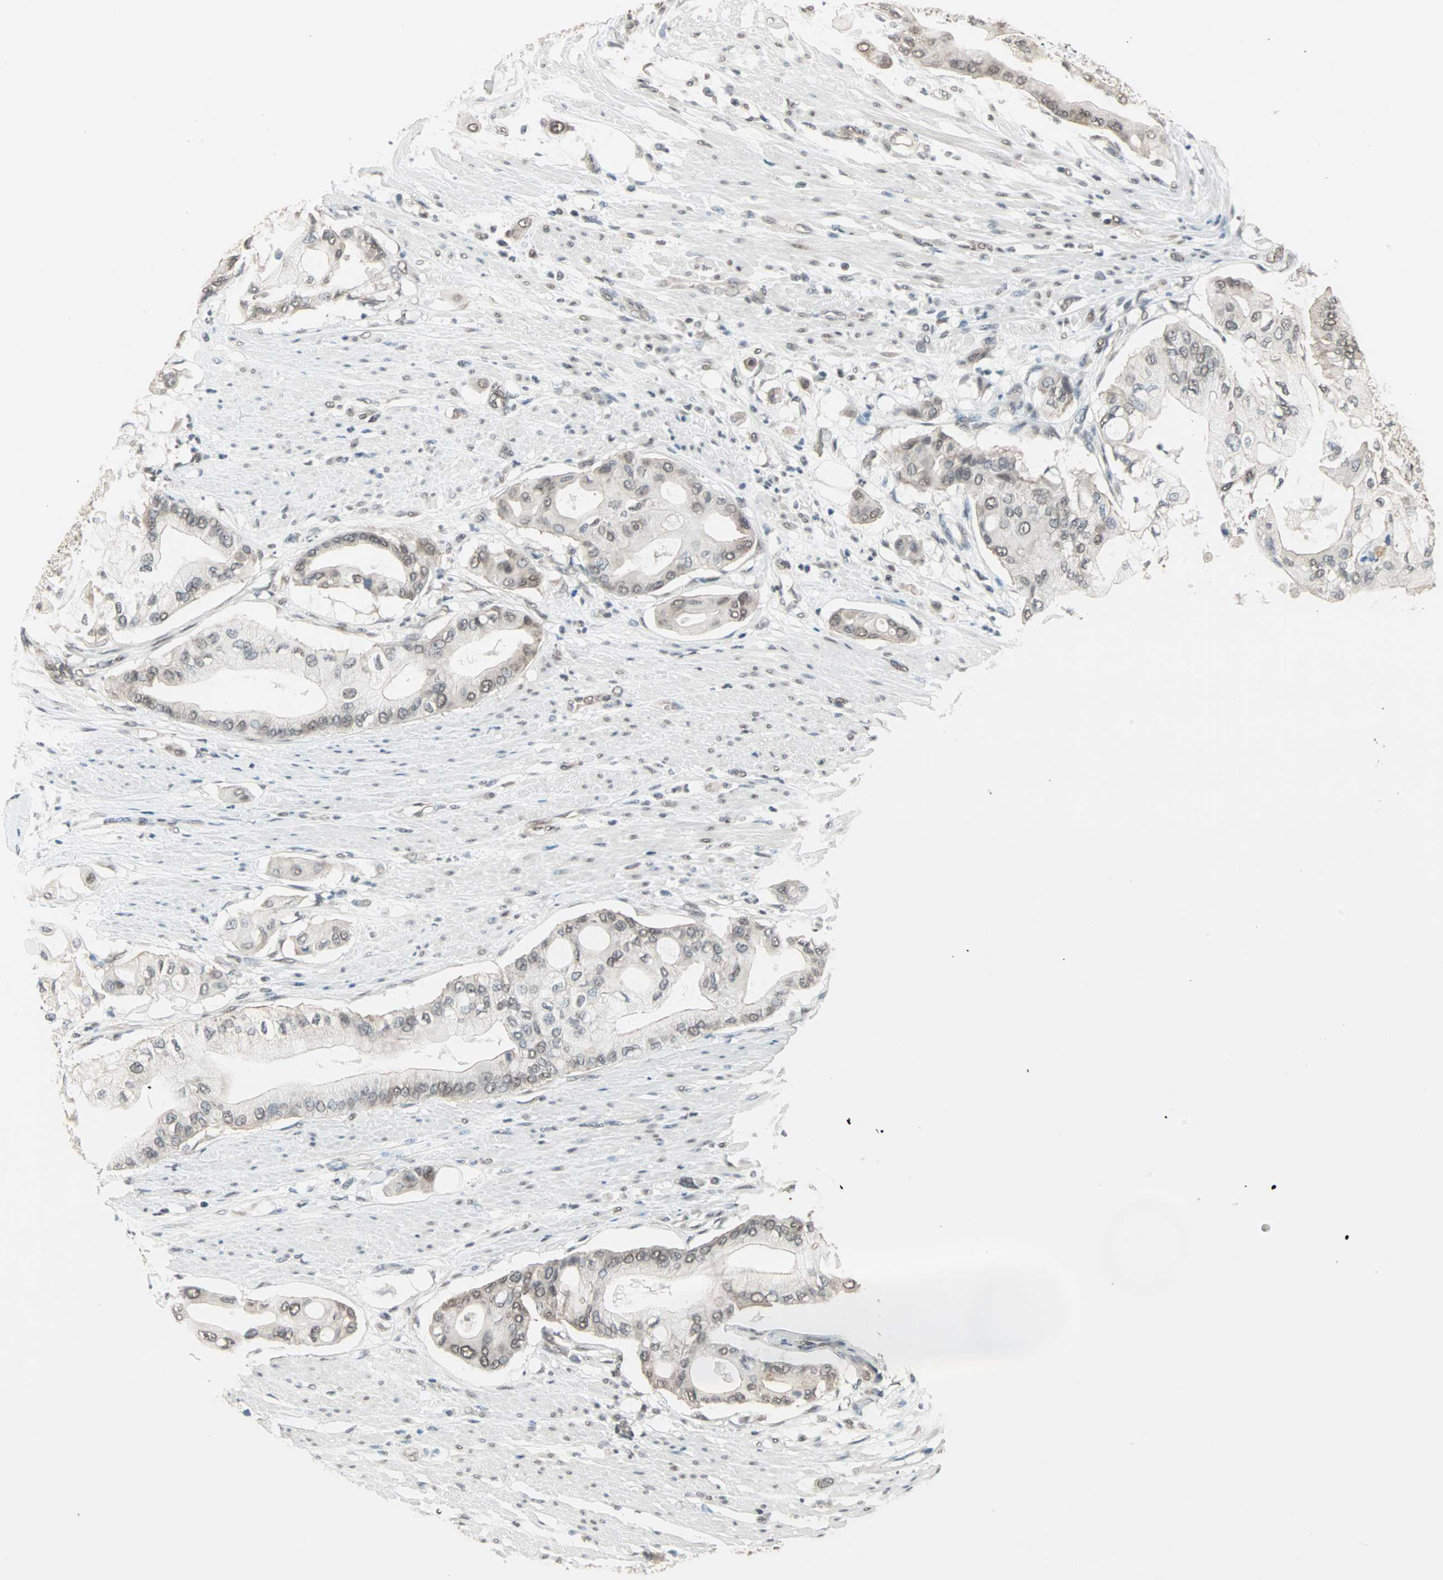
{"staining": {"intensity": "weak", "quantity": "25%-75%", "location": "nuclear"}, "tissue": "pancreatic cancer", "cell_type": "Tumor cells", "image_type": "cancer", "snomed": [{"axis": "morphology", "description": "Adenocarcinoma, NOS"}, {"axis": "morphology", "description": "Adenocarcinoma, metastatic, NOS"}, {"axis": "topography", "description": "Lymph node"}, {"axis": "topography", "description": "Pancreas"}, {"axis": "topography", "description": "Duodenum"}], "caption": "IHC staining of adenocarcinoma (pancreatic), which shows low levels of weak nuclear expression in about 25%-75% of tumor cells indicating weak nuclear protein expression. The staining was performed using DAB (brown) for protein detection and nuclei were counterstained in hematoxylin (blue).", "gene": "DAZAP1", "patient": {"sex": "female", "age": 64}}